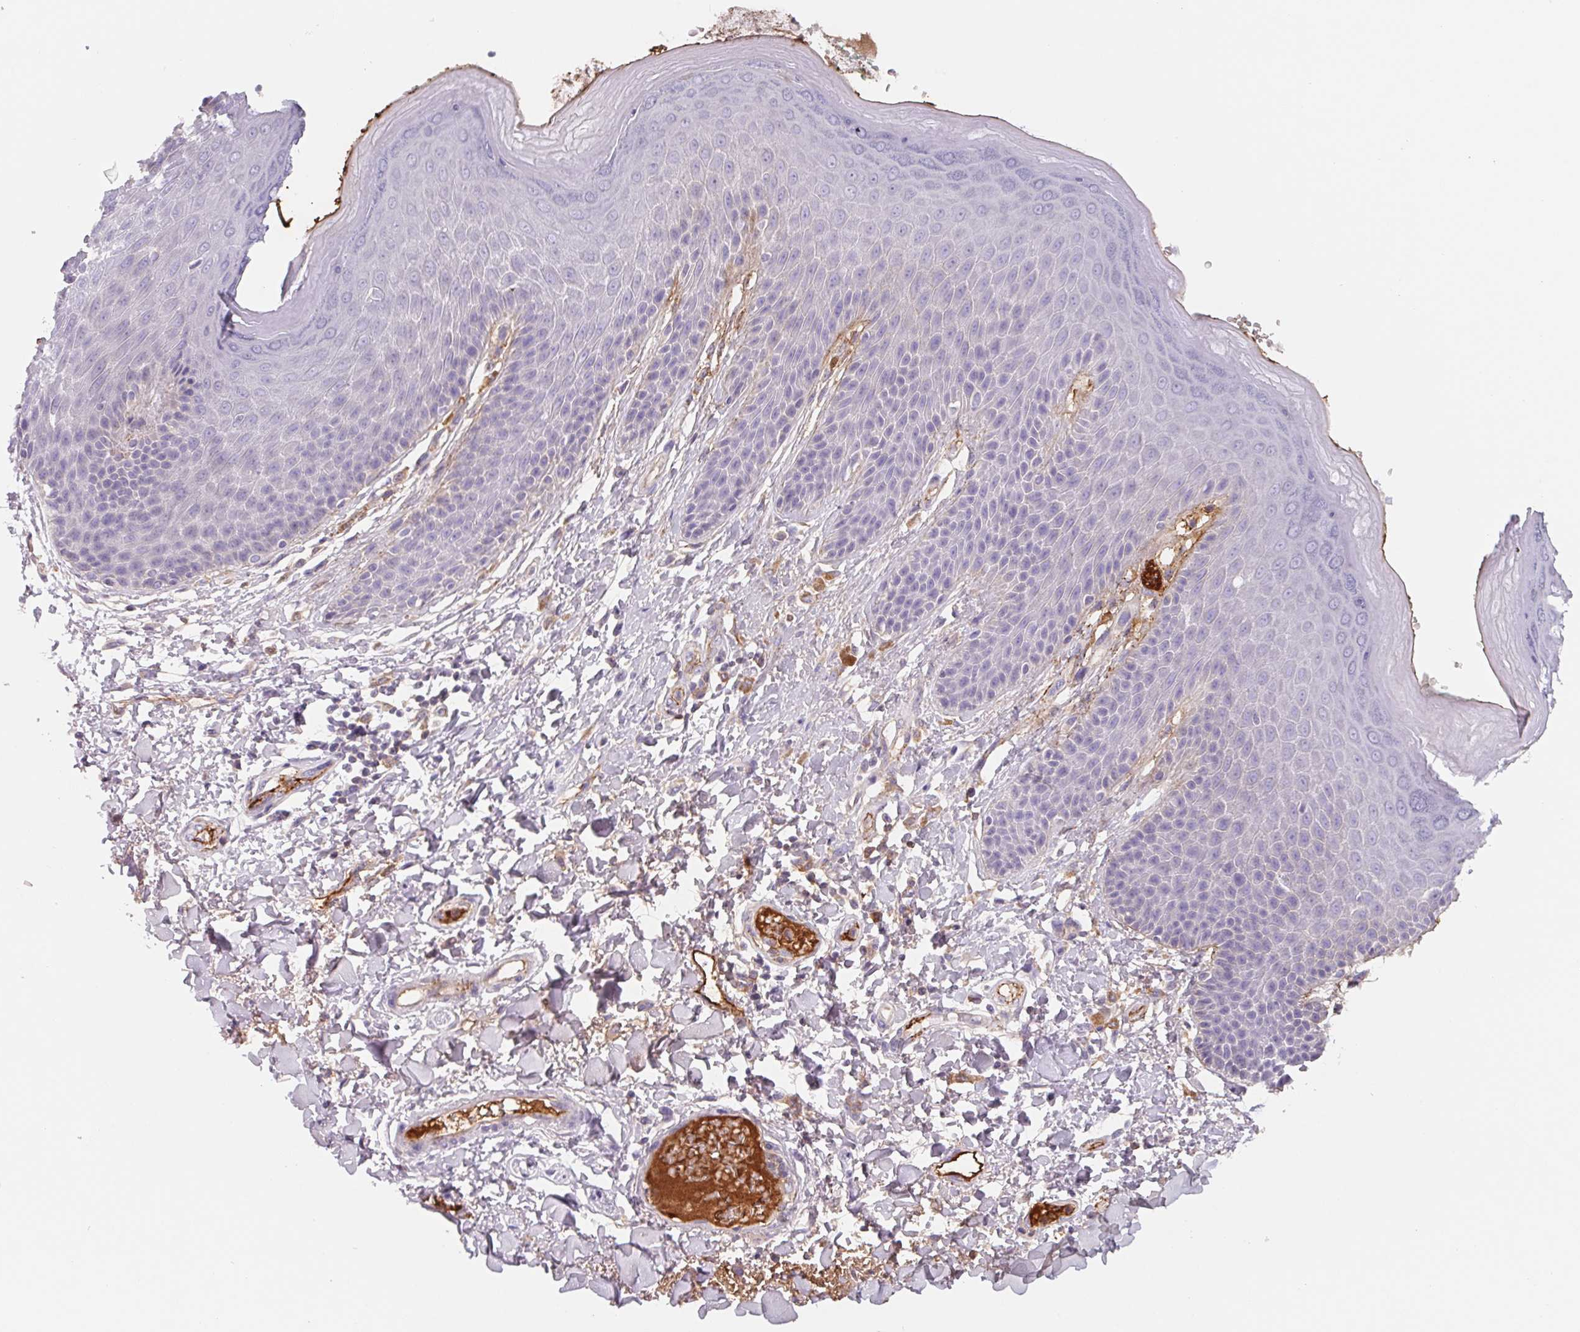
{"staining": {"intensity": "moderate", "quantity": "<25%", "location": "cytoplasmic/membranous"}, "tissue": "skin", "cell_type": "Epidermal cells", "image_type": "normal", "snomed": [{"axis": "morphology", "description": "Normal tissue, NOS"}, {"axis": "topography", "description": "Anal"}, {"axis": "topography", "description": "Peripheral nerve tissue"}], "caption": "Immunohistochemistry (IHC) of unremarkable human skin demonstrates low levels of moderate cytoplasmic/membranous positivity in approximately <25% of epidermal cells. (Stains: DAB (3,3'-diaminobenzidine) in brown, nuclei in blue, Microscopy: brightfield microscopy at high magnification).", "gene": "LPA", "patient": {"sex": "male", "age": 51}}